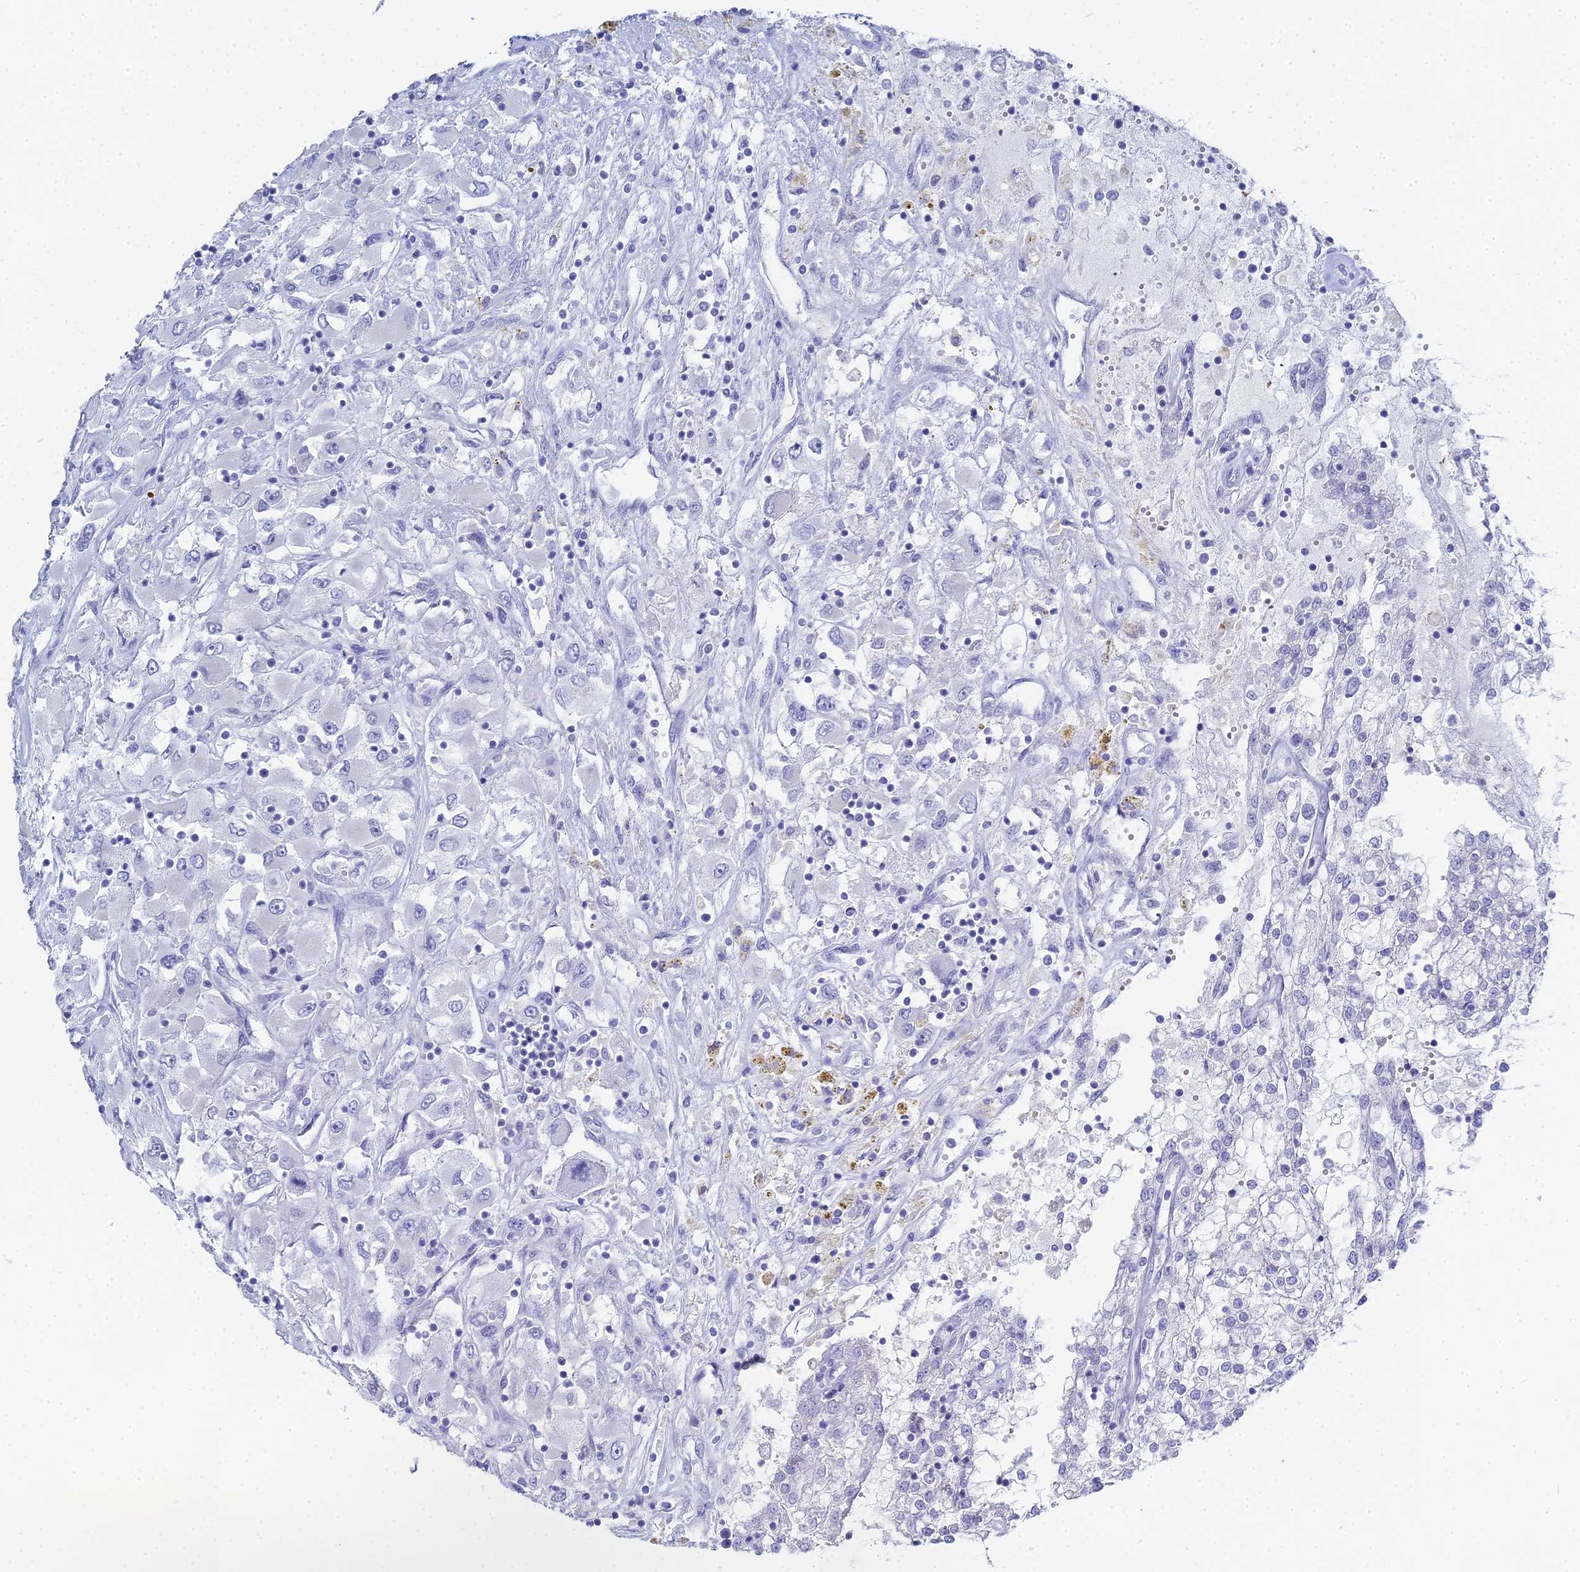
{"staining": {"intensity": "negative", "quantity": "none", "location": "none"}, "tissue": "renal cancer", "cell_type": "Tumor cells", "image_type": "cancer", "snomed": [{"axis": "morphology", "description": "Adenocarcinoma, NOS"}, {"axis": "topography", "description": "Kidney"}], "caption": "Protein analysis of adenocarcinoma (renal) reveals no significant expression in tumor cells.", "gene": "ALPP", "patient": {"sex": "female", "age": 52}}